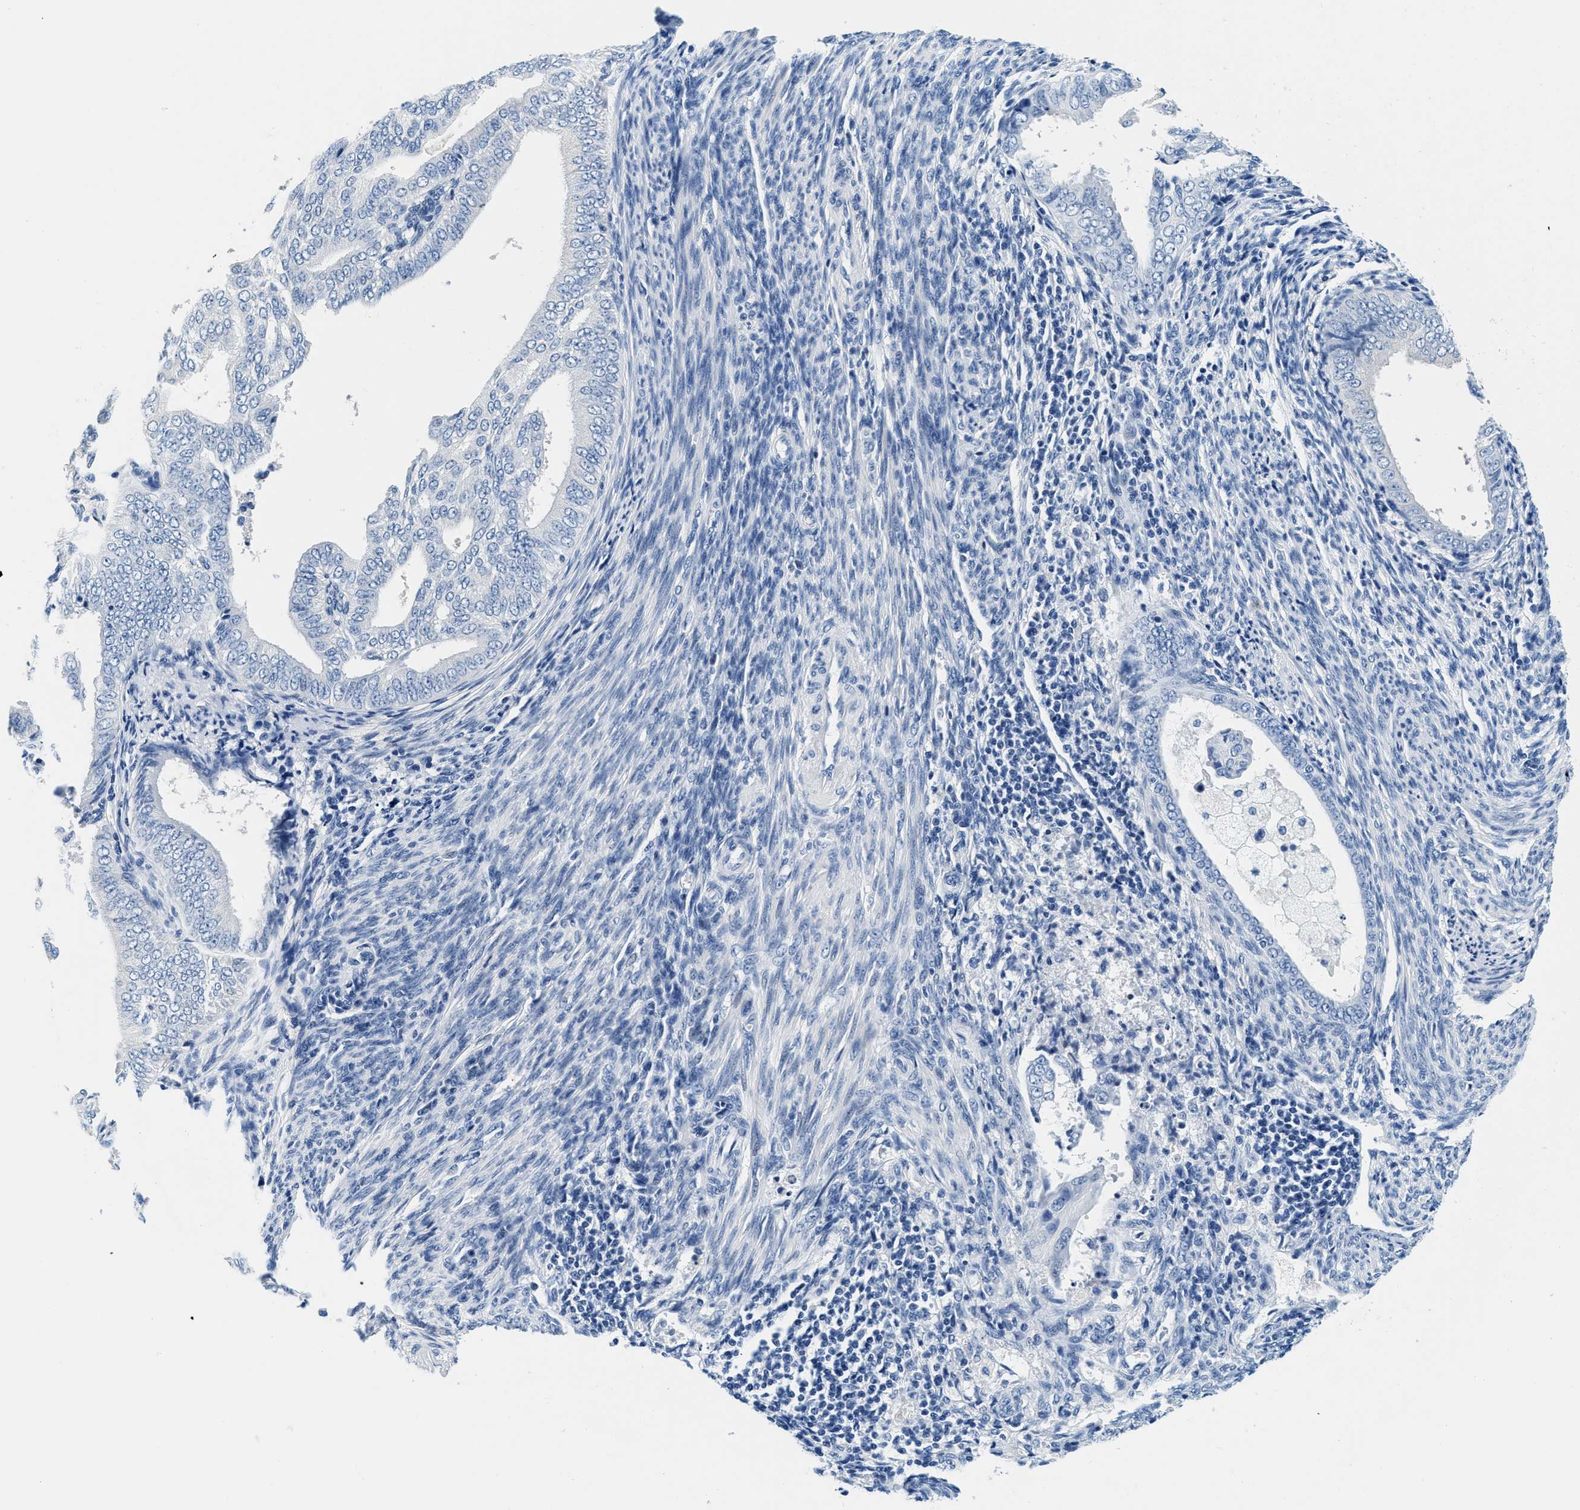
{"staining": {"intensity": "negative", "quantity": "none", "location": "none"}, "tissue": "endometrial cancer", "cell_type": "Tumor cells", "image_type": "cancer", "snomed": [{"axis": "morphology", "description": "Adenocarcinoma, NOS"}, {"axis": "topography", "description": "Endometrium"}], "caption": "Tumor cells are negative for brown protein staining in endometrial cancer.", "gene": "GSTM3", "patient": {"sex": "female", "age": 58}}